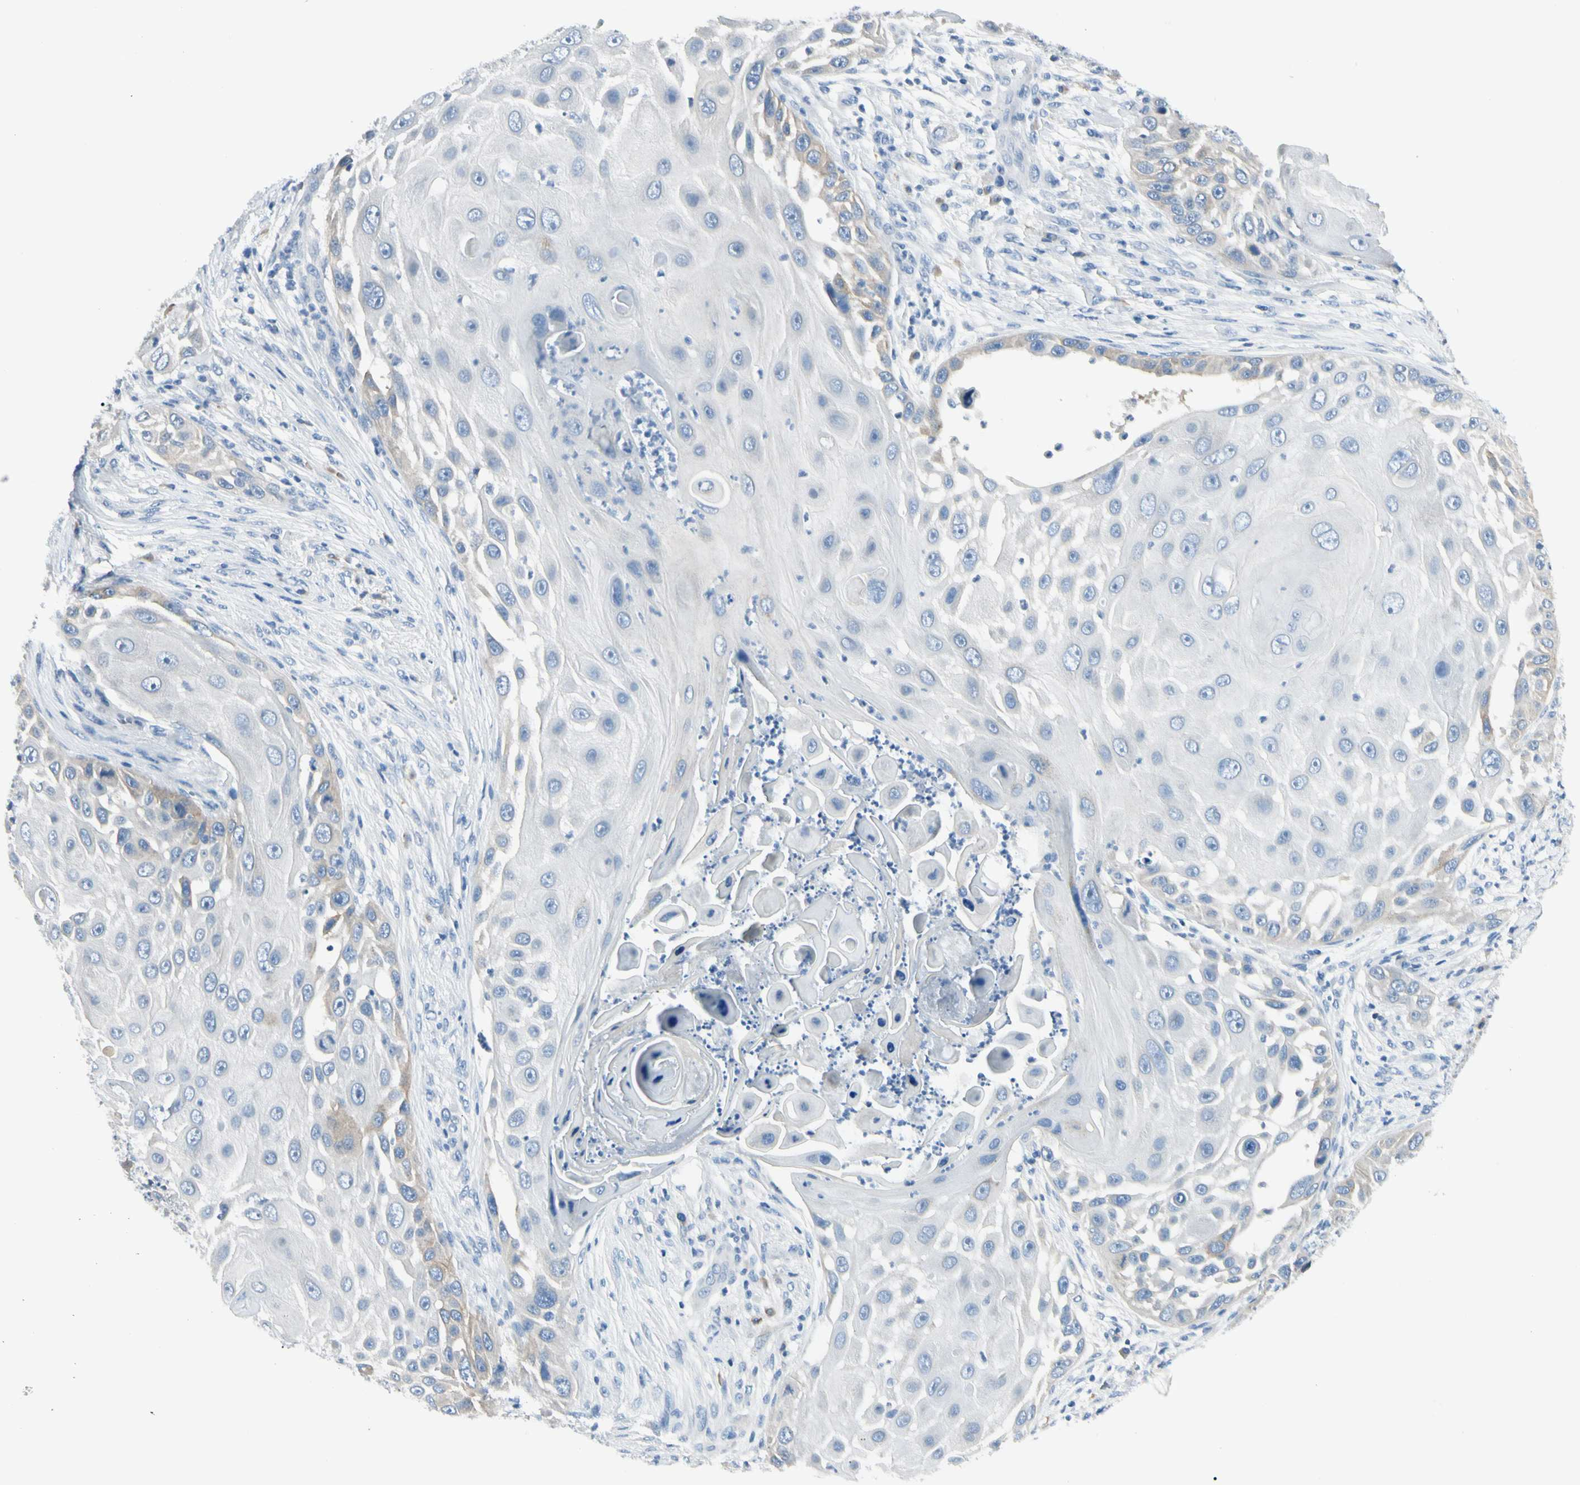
{"staining": {"intensity": "weak", "quantity": "<25%", "location": "cytoplasmic/membranous"}, "tissue": "skin cancer", "cell_type": "Tumor cells", "image_type": "cancer", "snomed": [{"axis": "morphology", "description": "Squamous cell carcinoma, NOS"}, {"axis": "topography", "description": "Skin"}], "caption": "Micrograph shows no significant protein expression in tumor cells of skin squamous cell carcinoma.", "gene": "SLC6A15", "patient": {"sex": "female", "age": 44}}